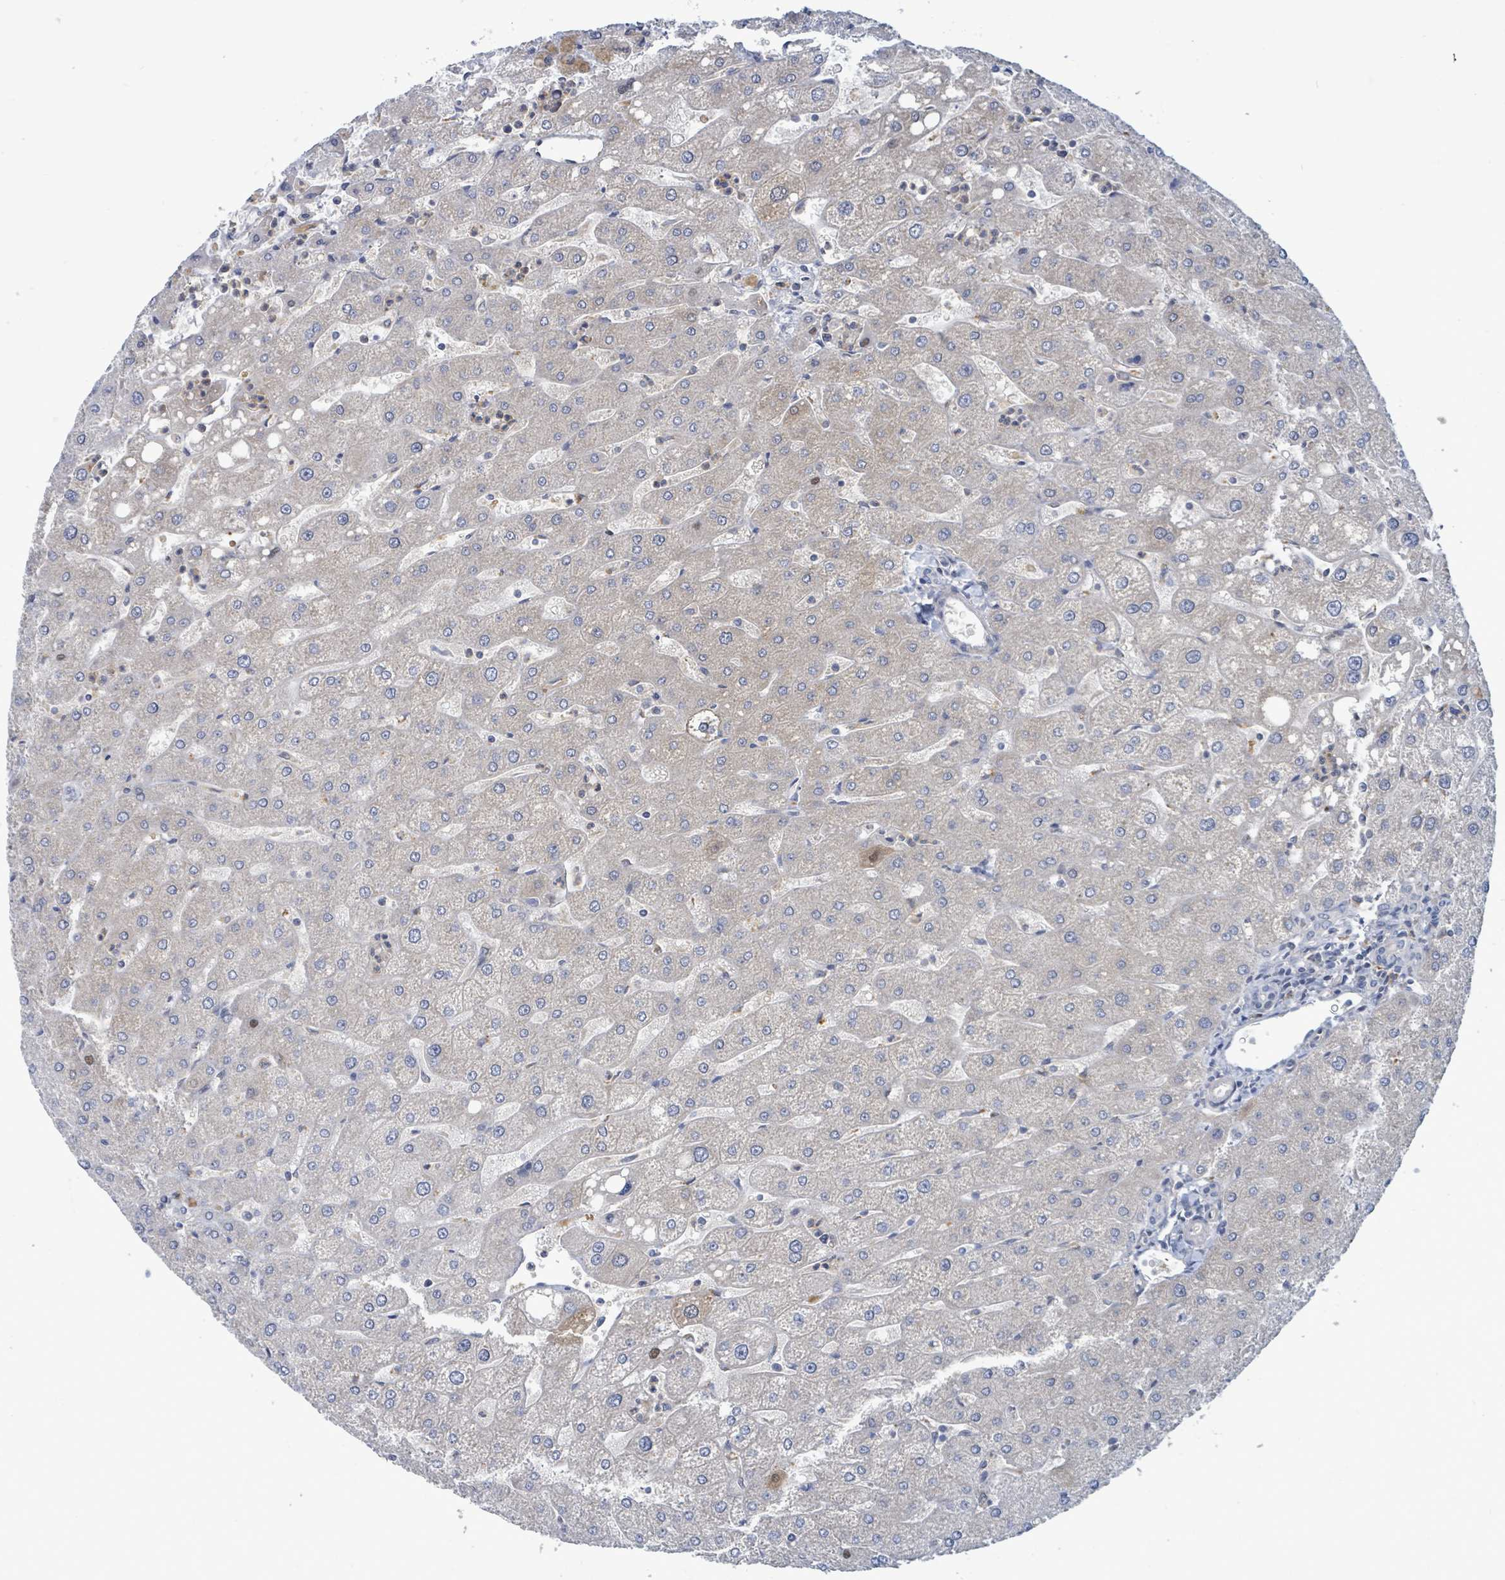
{"staining": {"intensity": "negative", "quantity": "none", "location": "none"}, "tissue": "liver", "cell_type": "Cholangiocytes", "image_type": "normal", "snomed": [{"axis": "morphology", "description": "Normal tissue, NOS"}, {"axis": "topography", "description": "Liver"}], "caption": "Liver stained for a protein using IHC demonstrates no expression cholangiocytes.", "gene": "PGAM1", "patient": {"sex": "male", "age": 67}}